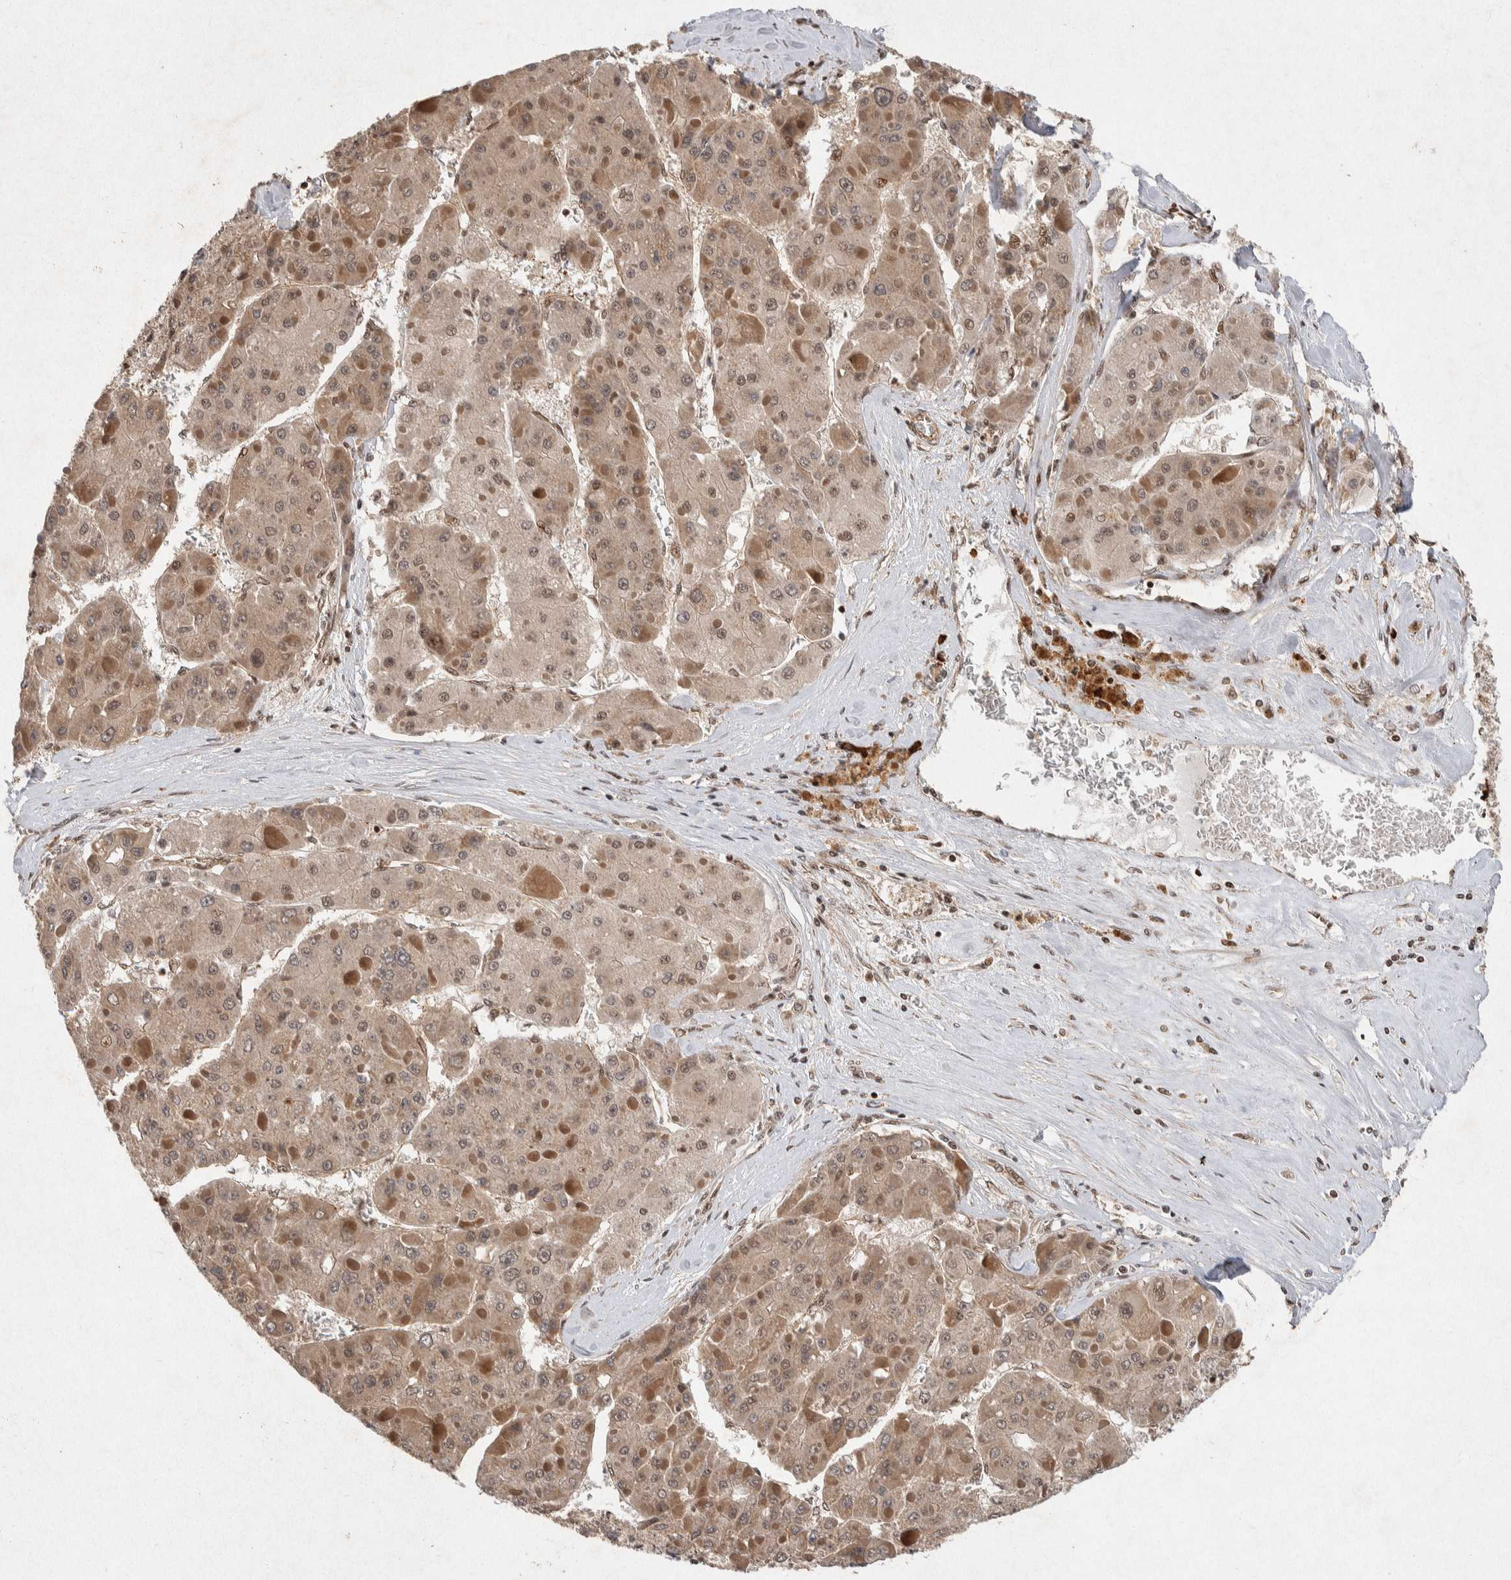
{"staining": {"intensity": "moderate", "quantity": ">75%", "location": "cytoplasmic/membranous,nuclear"}, "tissue": "liver cancer", "cell_type": "Tumor cells", "image_type": "cancer", "snomed": [{"axis": "morphology", "description": "Carcinoma, Hepatocellular, NOS"}, {"axis": "topography", "description": "Liver"}], "caption": "A brown stain highlights moderate cytoplasmic/membranous and nuclear staining of a protein in human hepatocellular carcinoma (liver) tumor cells.", "gene": "TOR1B", "patient": {"sex": "female", "age": 73}}